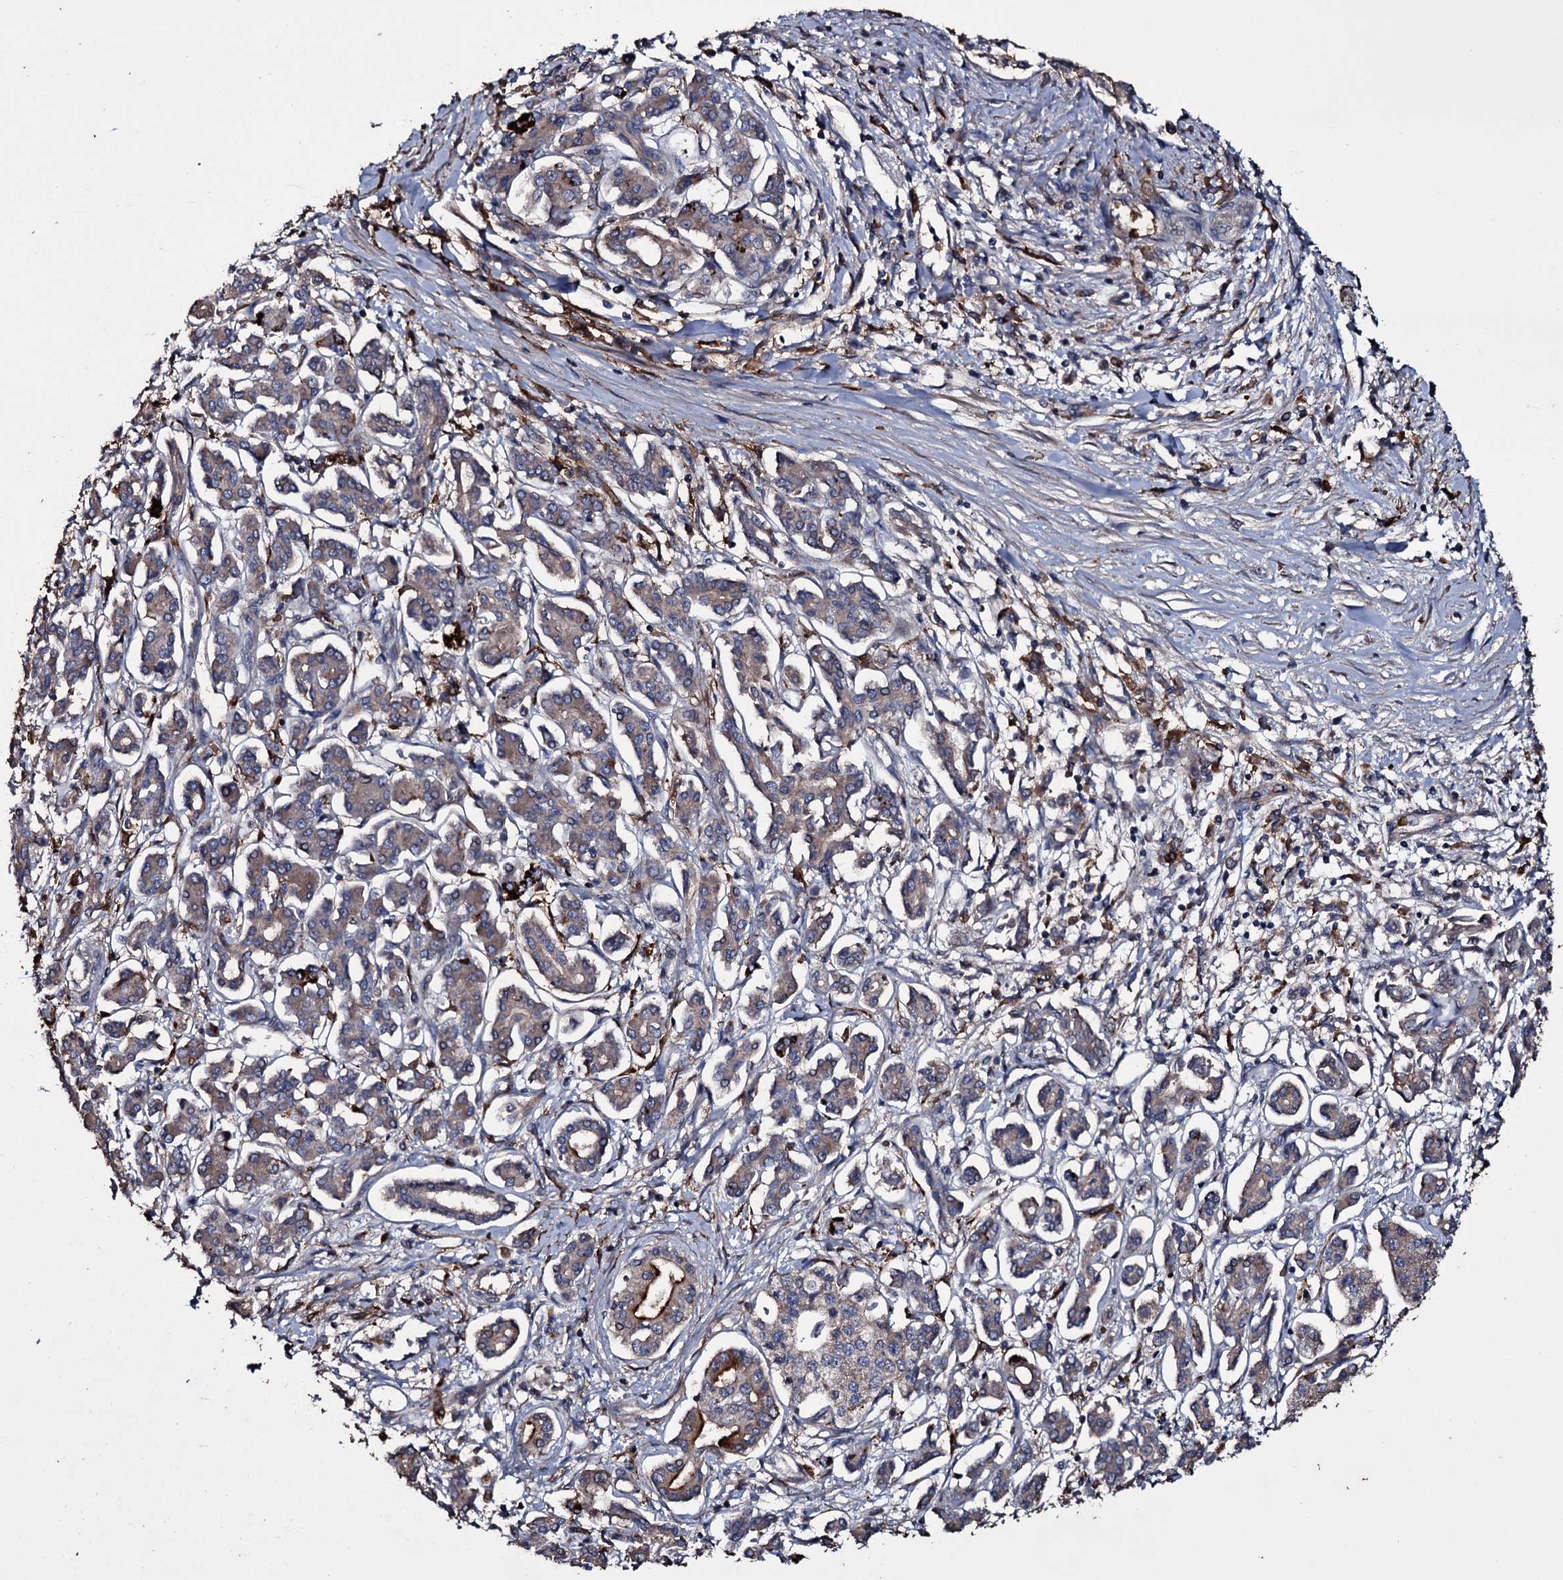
{"staining": {"intensity": "moderate", "quantity": "25%-75%", "location": "cytoplasmic/membranous"}, "tissue": "pancreatic cancer", "cell_type": "Tumor cells", "image_type": "cancer", "snomed": [{"axis": "morphology", "description": "Adenocarcinoma, NOS"}, {"axis": "topography", "description": "Pancreas"}], "caption": "Human pancreatic adenocarcinoma stained with a protein marker demonstrates moderate staining in tumor cells.", "gene": "ZSWIM8", "patient": {"sex": "female", "age": 50}}